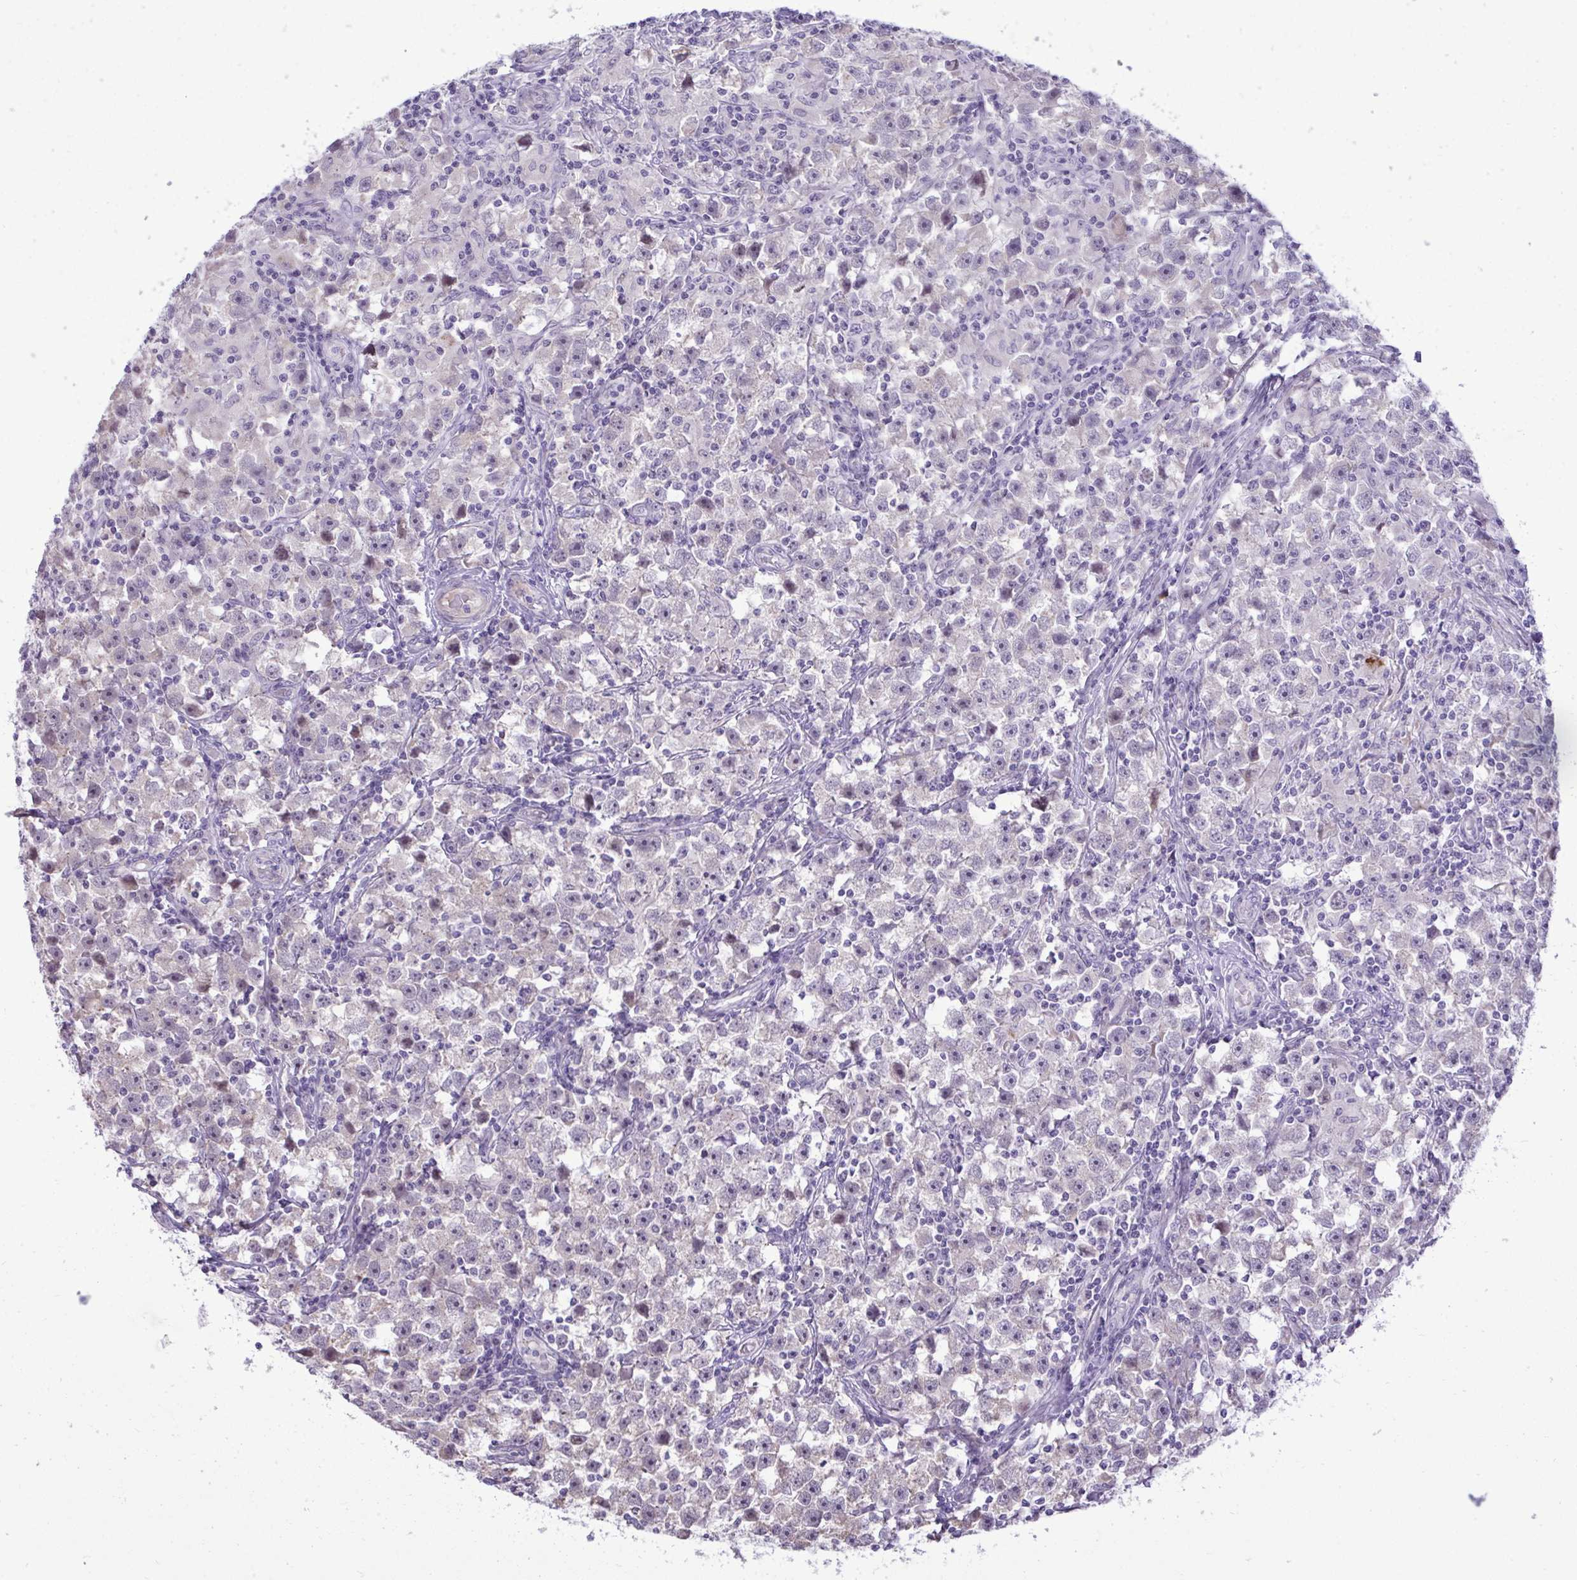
{"staining": {"intensity": "negative", "quantity": "none", "location": "none"}, "tissue": "testis cancer", "cell_type": "Tumor cells", "image_type": "cancer", "snomed": [{"axis": "morphology", "description": "Seminoma, NOS"}, {"axis": "topography", "description": "Testis"}], "caption": "Tumor cells are negative for protein expression in human seminoma (testis).", "gene": "SPAG1", "patient": {"sex": "male", "age": 33}}